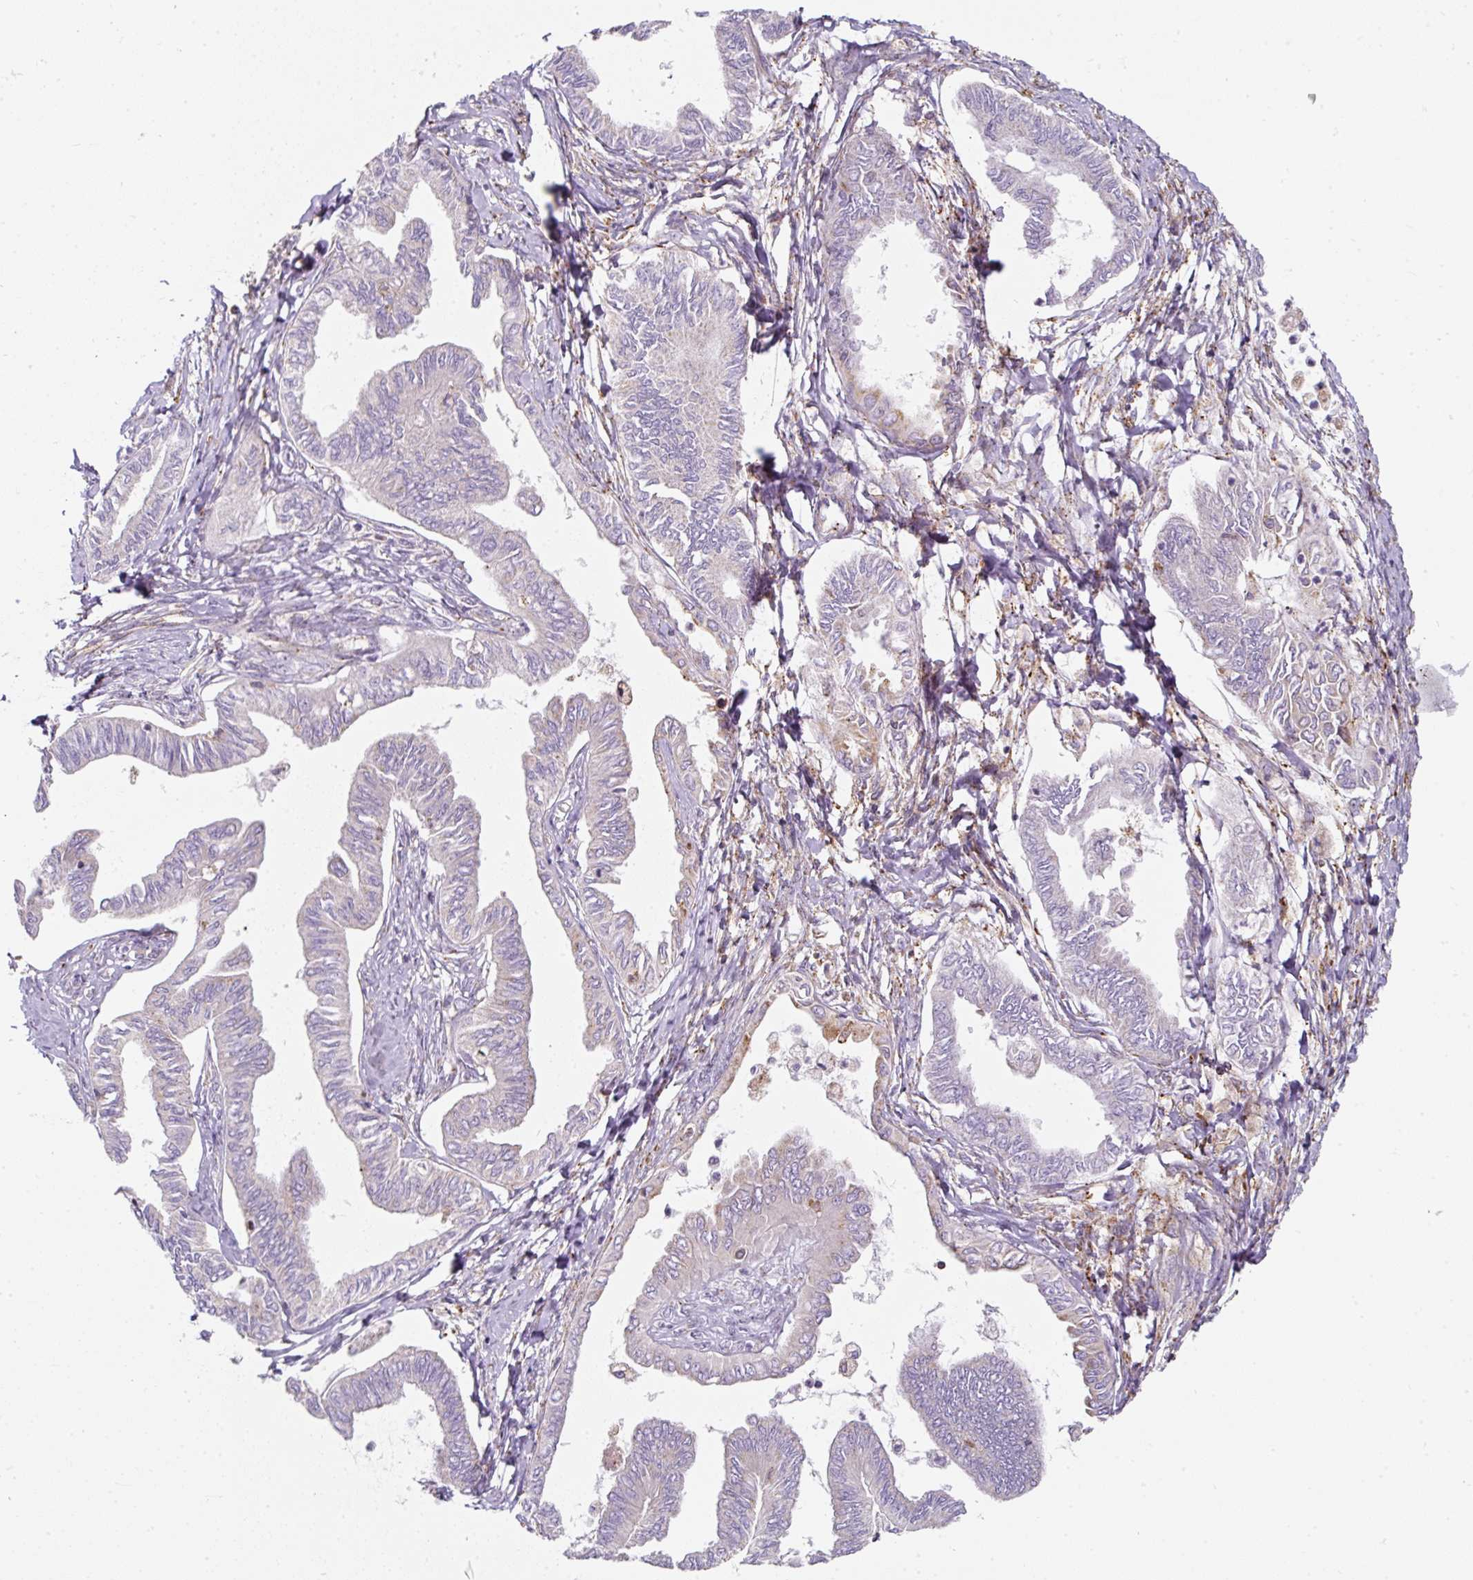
{"staining": {"intensity": "weak", "quantity": "<25%", "location": "cytoplasmic/membranous"}, "tissue": "ovarian cancer", "cell_type": "Tumor cells", "image_type": "cancer", "snomed": [{"axis": "morphology", "description": "Carcinoma, endometroid"}, {"axis": "topography", "description": "Ovary"}], "caption": "This micrograph is of ovarian endometroid carcinoma stained with IHC to label a protein in brown with the nuclei are counter-stained blue. There is no expression in tumor cells.", "gene": "ERAP2", "patient": {"sex": "female", "age": 70}}